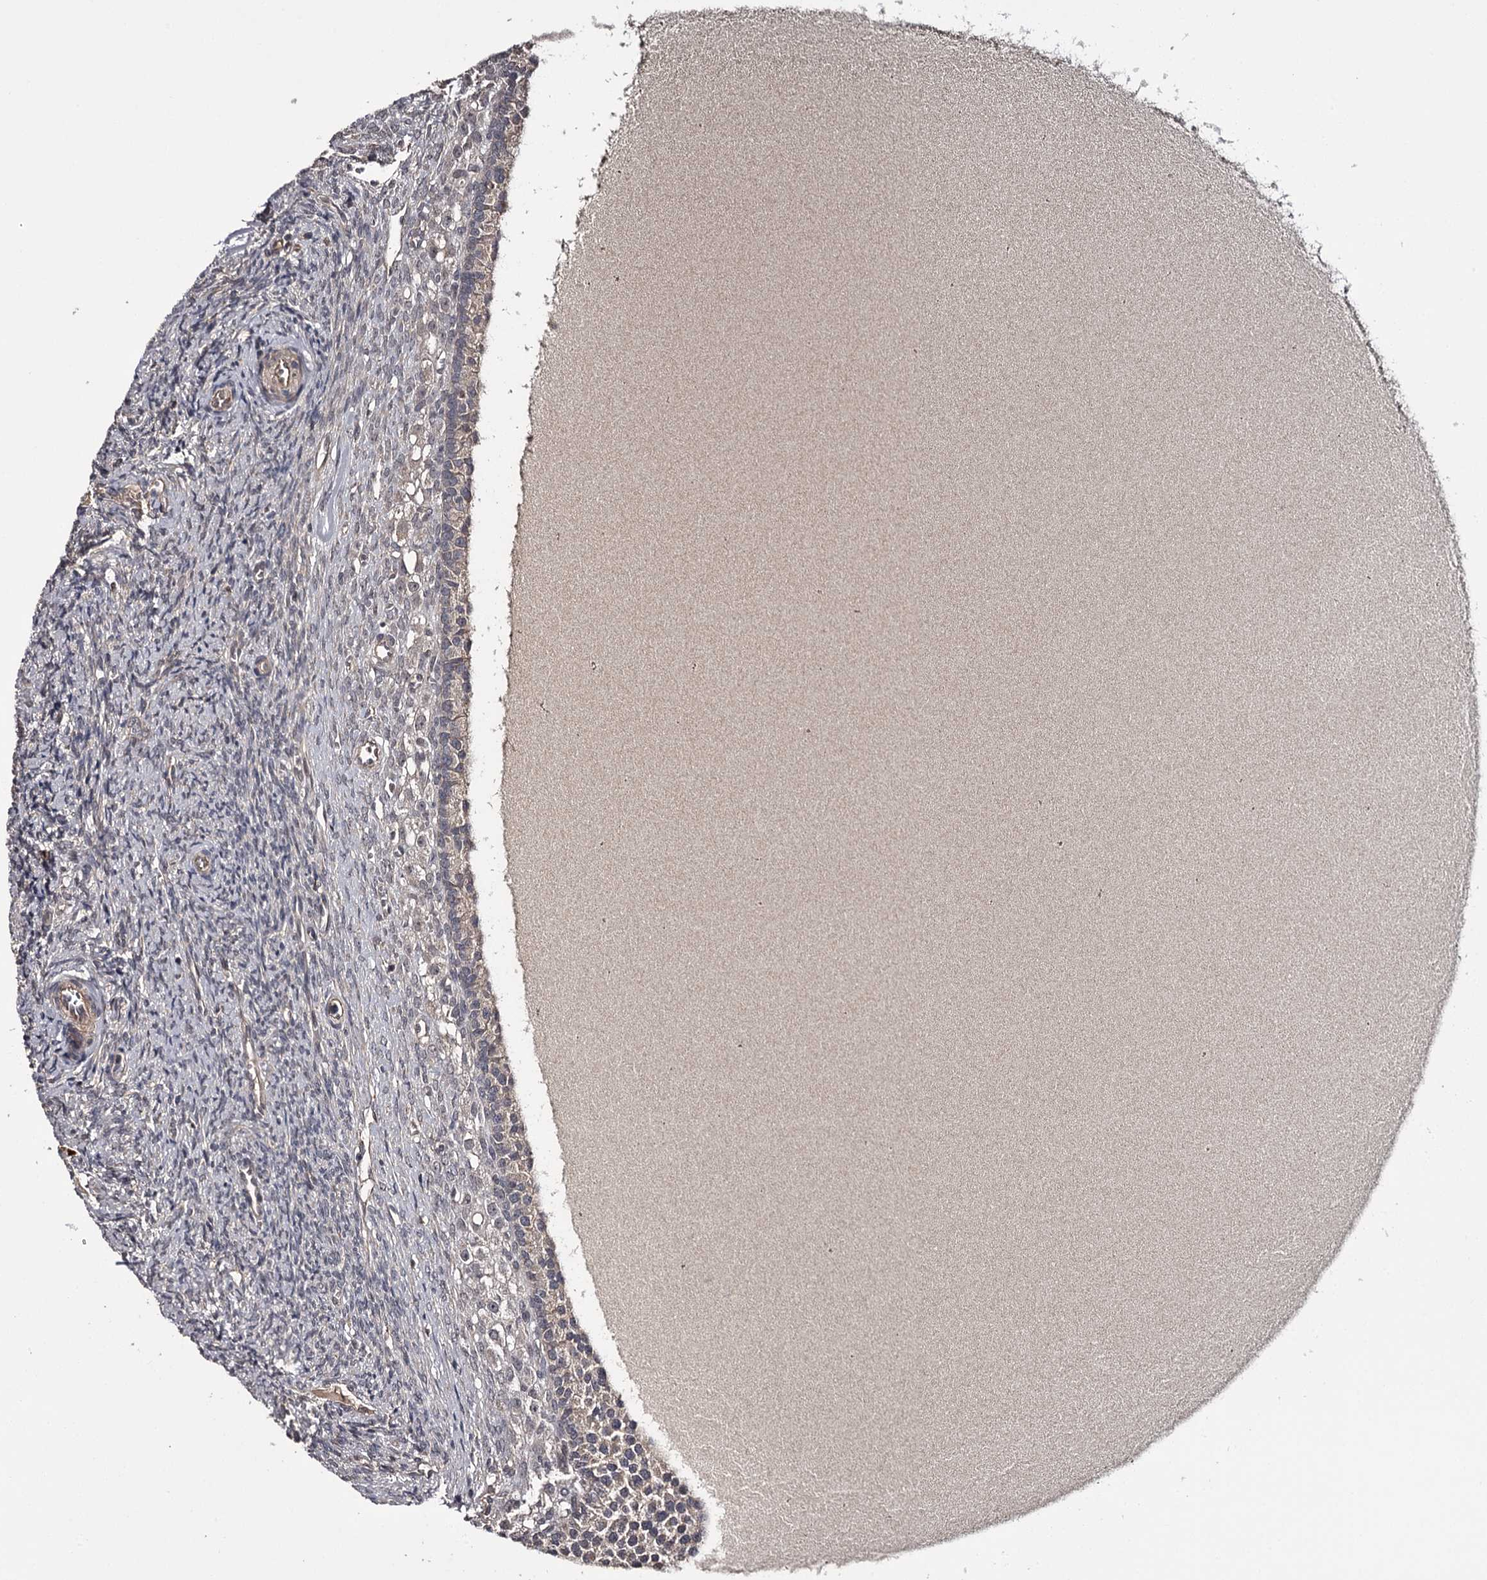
{"staining": {"intensity": "negative", "quantity": "none", "location": "none"}, "tissue": "ovary", "cell_type": "Ovarian stroma cells", "image_type": "normal", "snomed": [{"axis": "morphology", "description": "Normal tissue, NOS"}, {"axis": "topography", "description": "Ovary"}], "caption": "DAB immunohistochemical staining of unremarkable ovary reveals no significant positivity in ovarian stroma cells. (DAB IHC visualized using brightfield microscopy, high magnification).", "gene": "CWF19L2", "patient": {"sex": "female", "age": 41}}